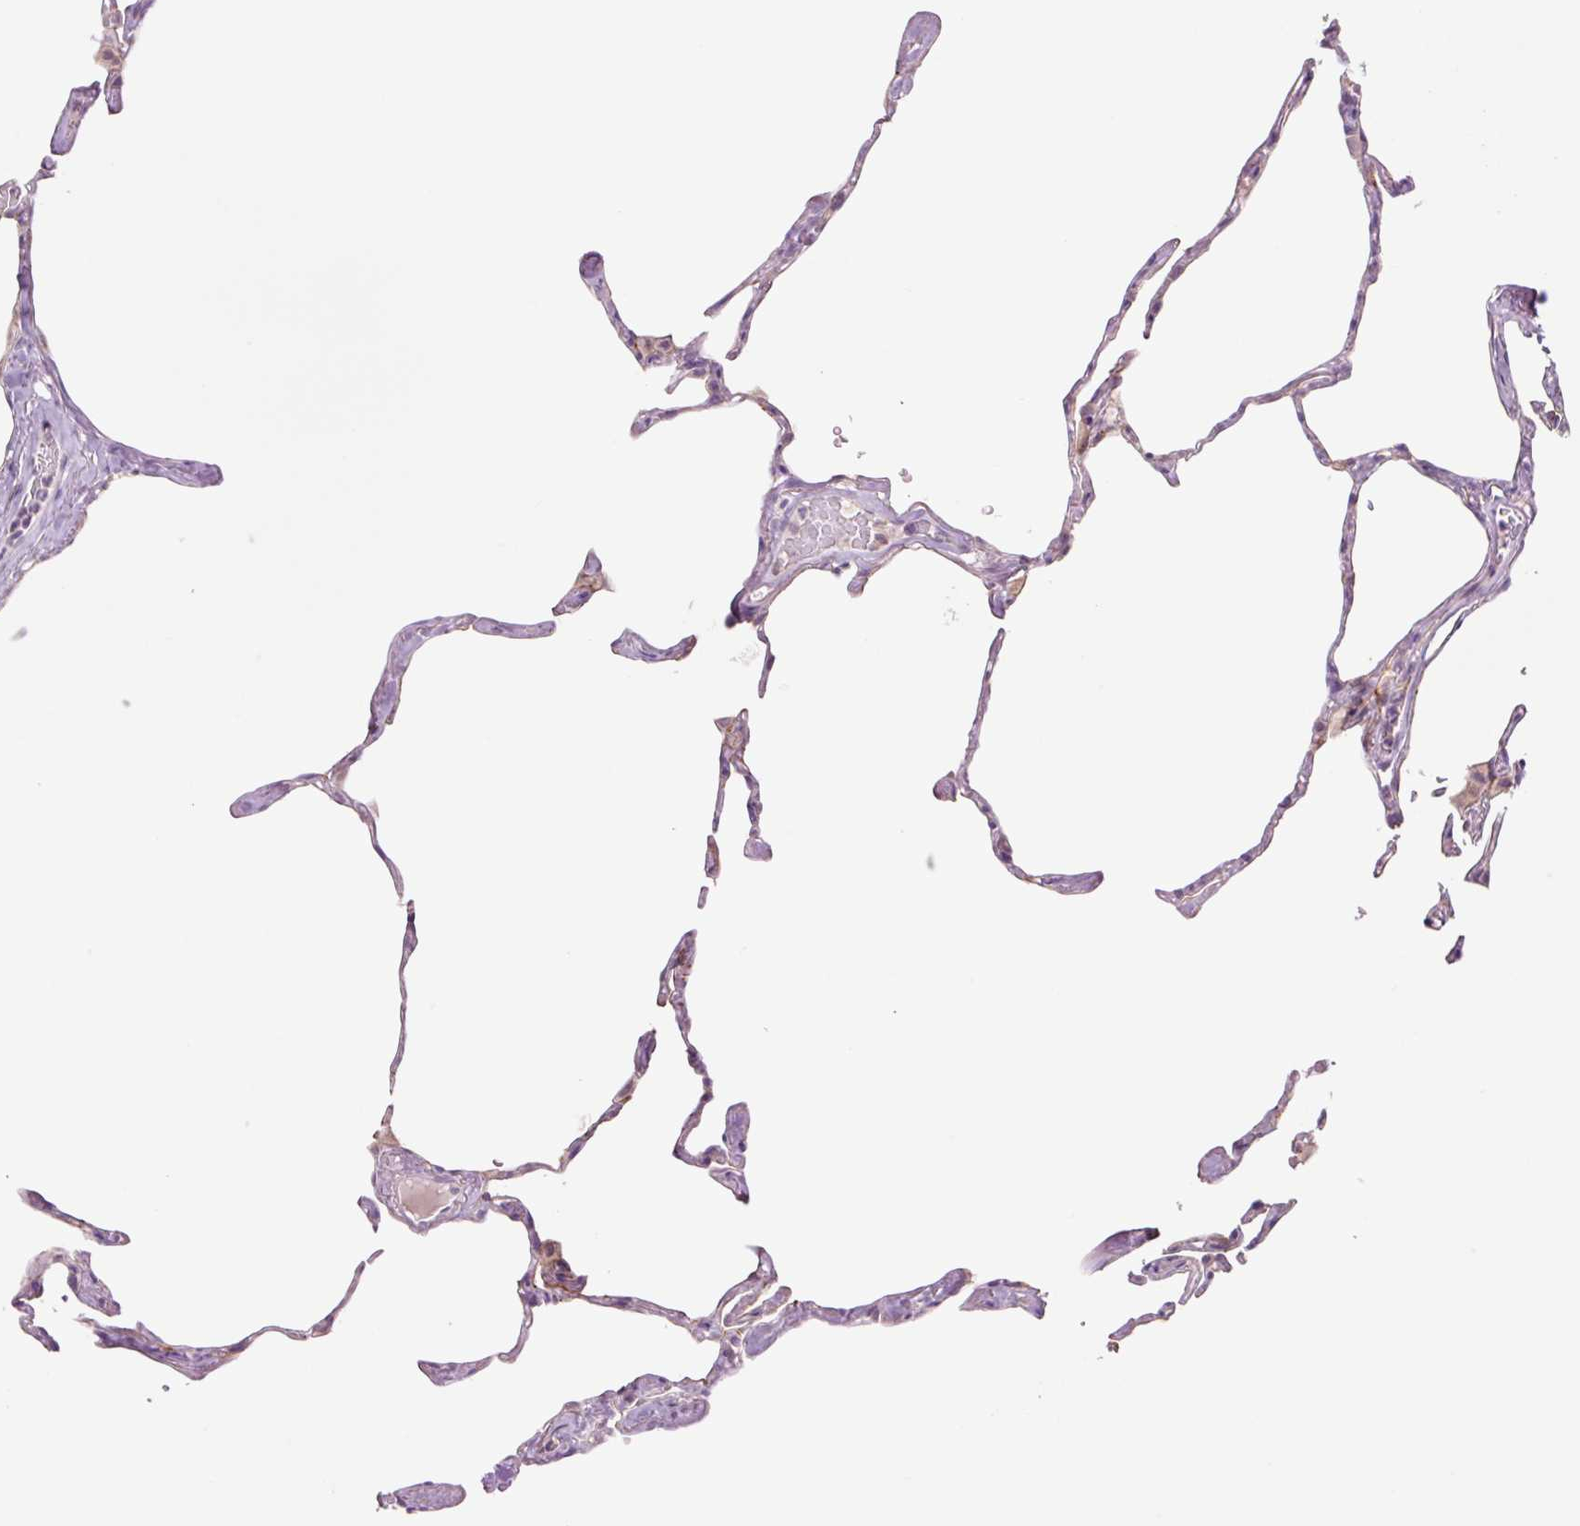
{"staining": {"intensity": "negative", "quantity": "none", "location": "none"}, "tissue": "lung", "cell_type": "Alveolar cells", "image_type": "normal", "snomed": [{"axis": "morphology", "description": "Normal tissue, NOS"}, {"axis": "topography", "description": "Lung"}], "caption": "Immunohistochemistry of benign human lung demonstrates no staining in alveolar cells.", "gene": "SLC1A4", "patient": {"sex": "male", "age": 65}}